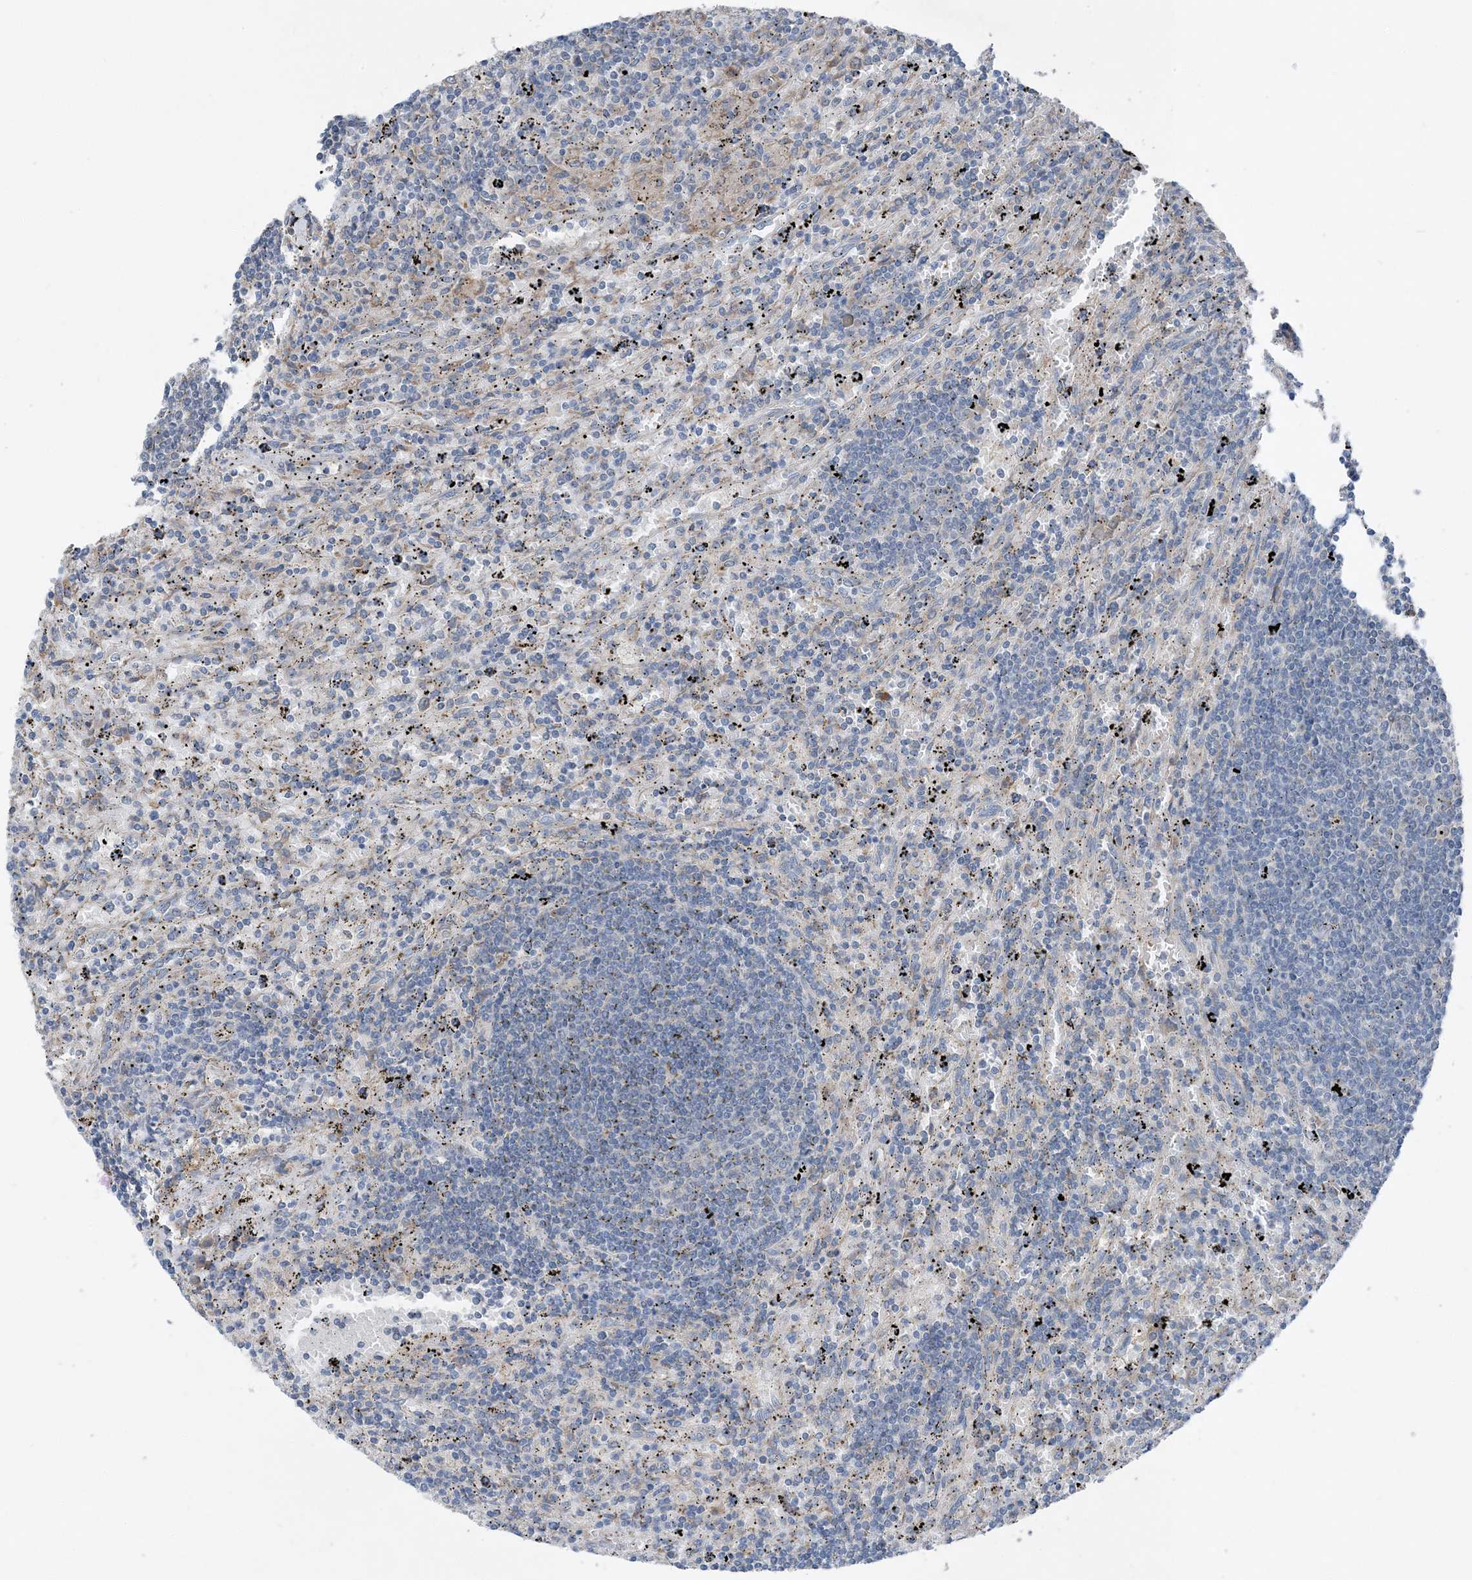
{"staining": {"intensity": "negative", "quantity": "none", "location": "none"}, "tissue": "lymphoma", "cell_type": "Tumor cells", "image_type": "cancer", "snomed": [{"axis": "morphology", "description": "Malignant lymphoma, non-Hodgkin's type, Low grade"}, {"axis": "topography", "description": "Spleen"}], "caption": "IHC micrograph of neoplastic tissue: lymphoma stained with DAB displays no significant protein expression in tumor cells.", "gene": "DHX30", "patient": {"sex": "male", "age": 76}}